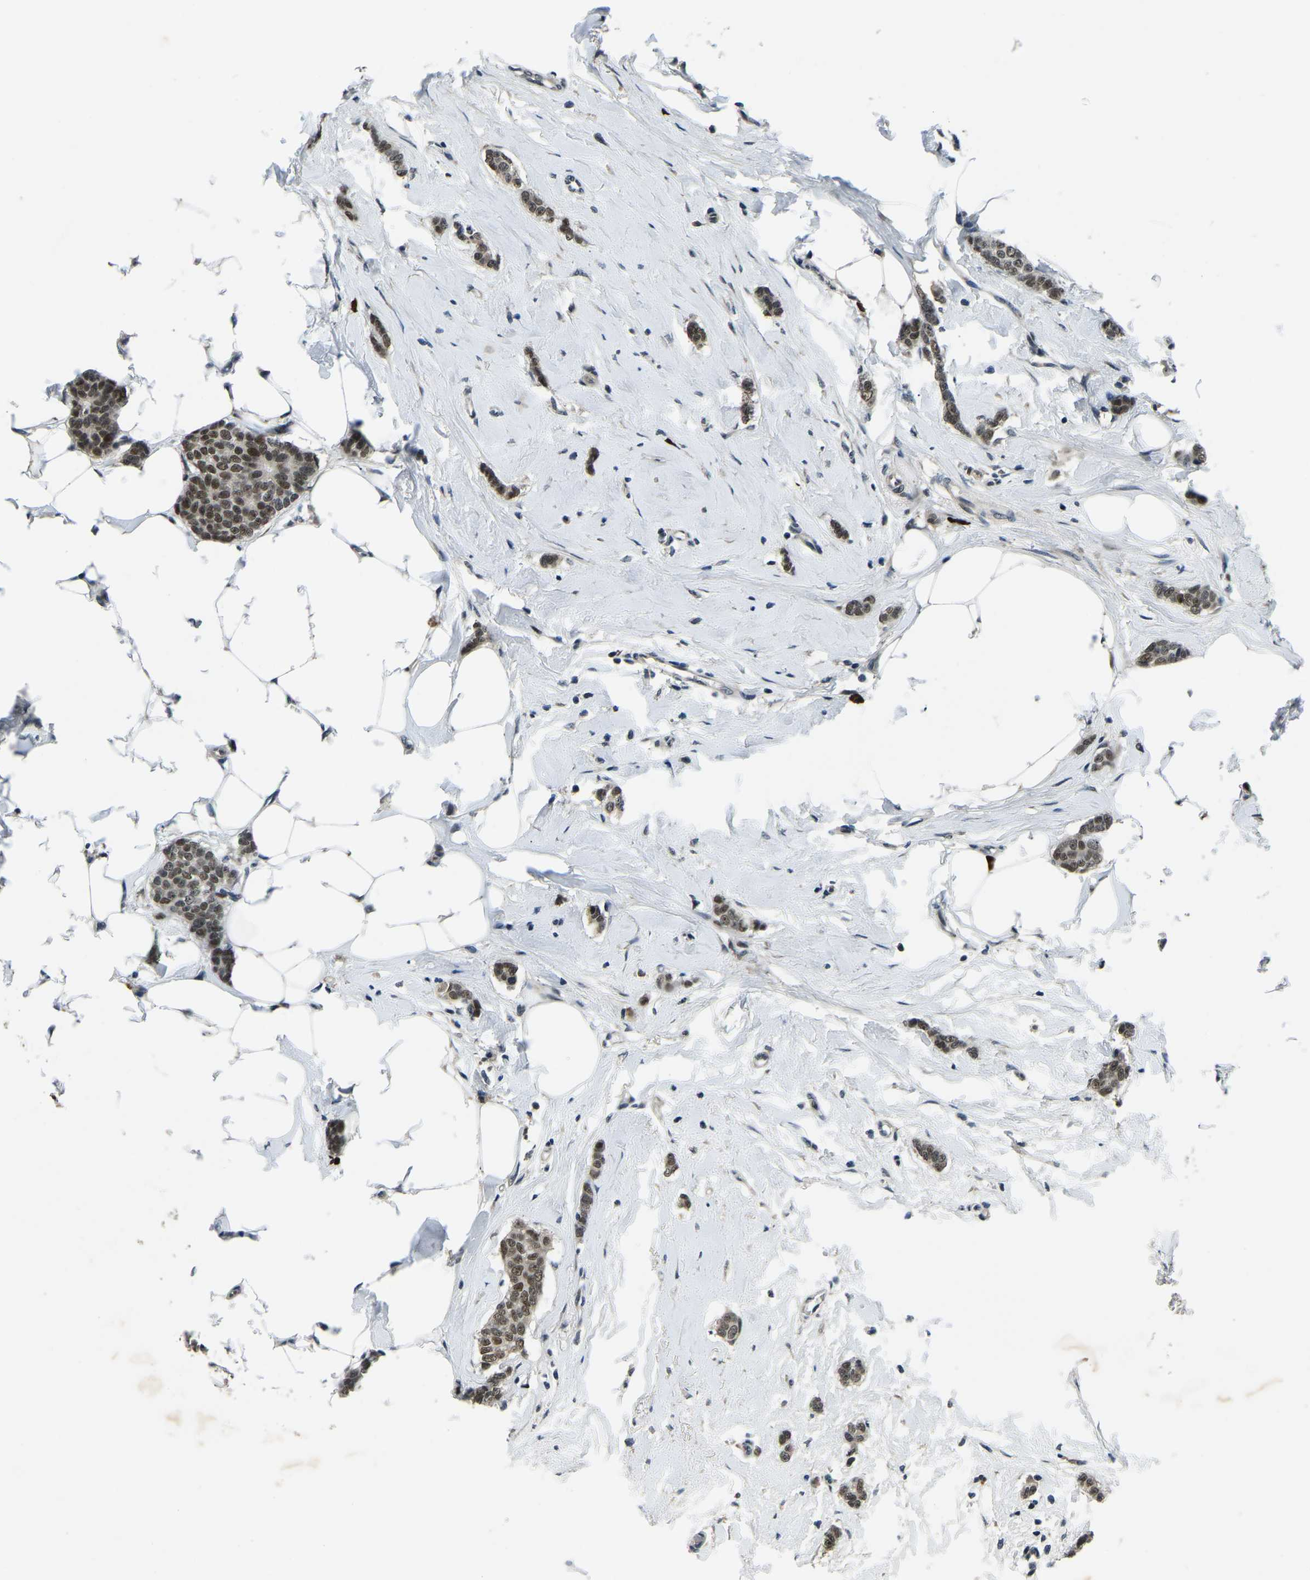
{"staining": {"intensity": "moderate", "quantity": ">75%", "location": "nuclear"}, "tissue": "breast cancer", "cell_type": "Tumor cells", "image_type": "cancer", "snomed": [{"axis": "morphology", "description": "Lobular carcinoma"}, {"axis": "topography", "description": "Skin"}, {"axis": "topography", "description": "Breast"}], "caption": "Immunohistochemistry image of neoplastic tissue: human breast cancer stained using immunohistochemistry (IHC) exhibits medium levels of moderate protein expression localized specifically in the nuclear of tumor cells, appearing as a nuclear brown color.", "gene": "ING2", "patient": {"sex": "female", "age": 46}}